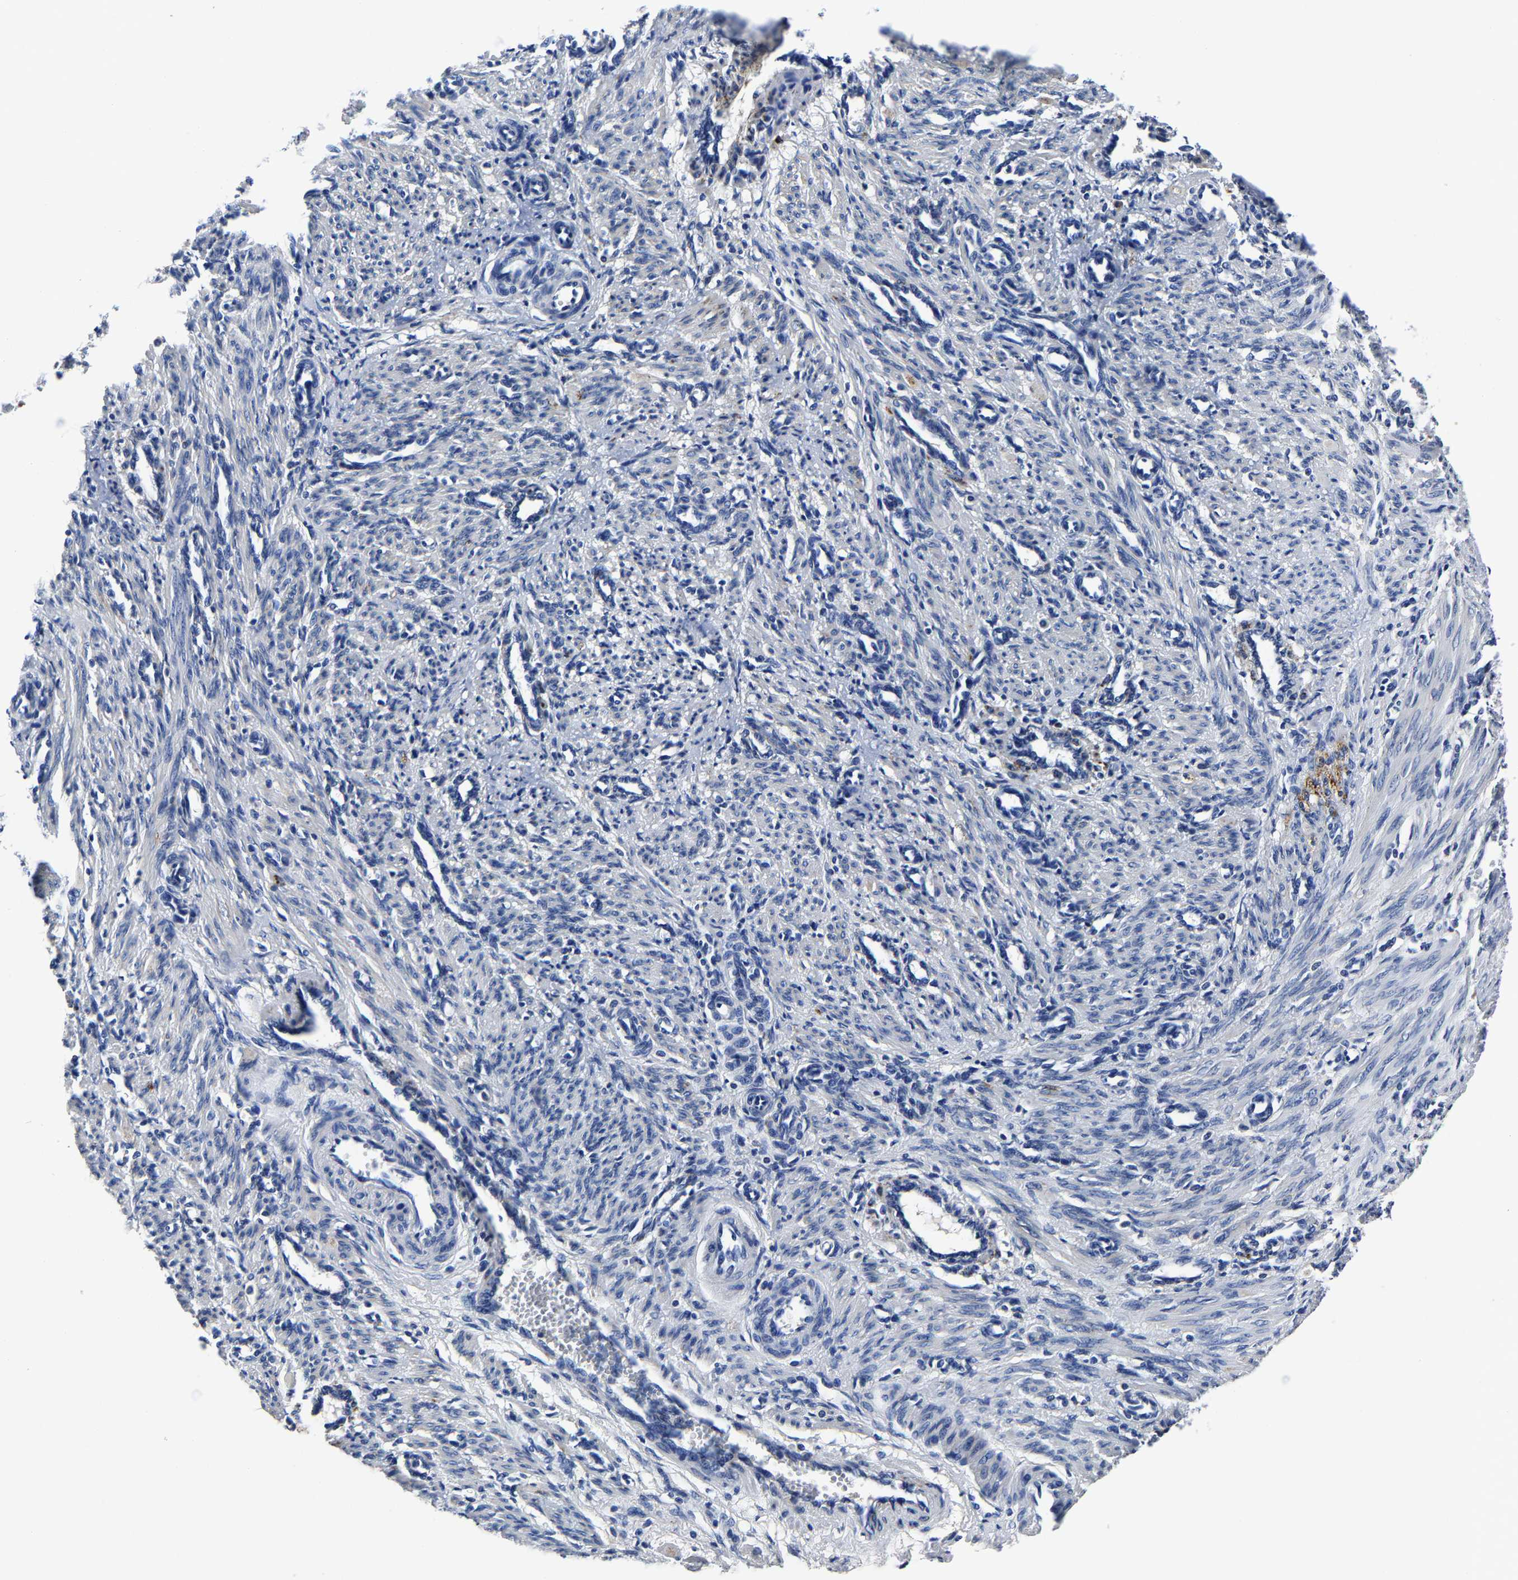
{"staining": {"intensity": "negative", "quantity": "none", "location": "none"}, "tissue": "smooth muscle", "cell_type": "Smooth muscle cells", "image_type": "normal", "snomed": [{"axis": "morphology", "description": "Normal tissue, NOS"}, {"axis": "topography", "description": "Endometrium"}], "caption": "IHC of unremarkable human smooth muscle shows no expression in smooth muscle cells.", "gene": "PSPH", "patient": {"sex": "female", "age": 33}}